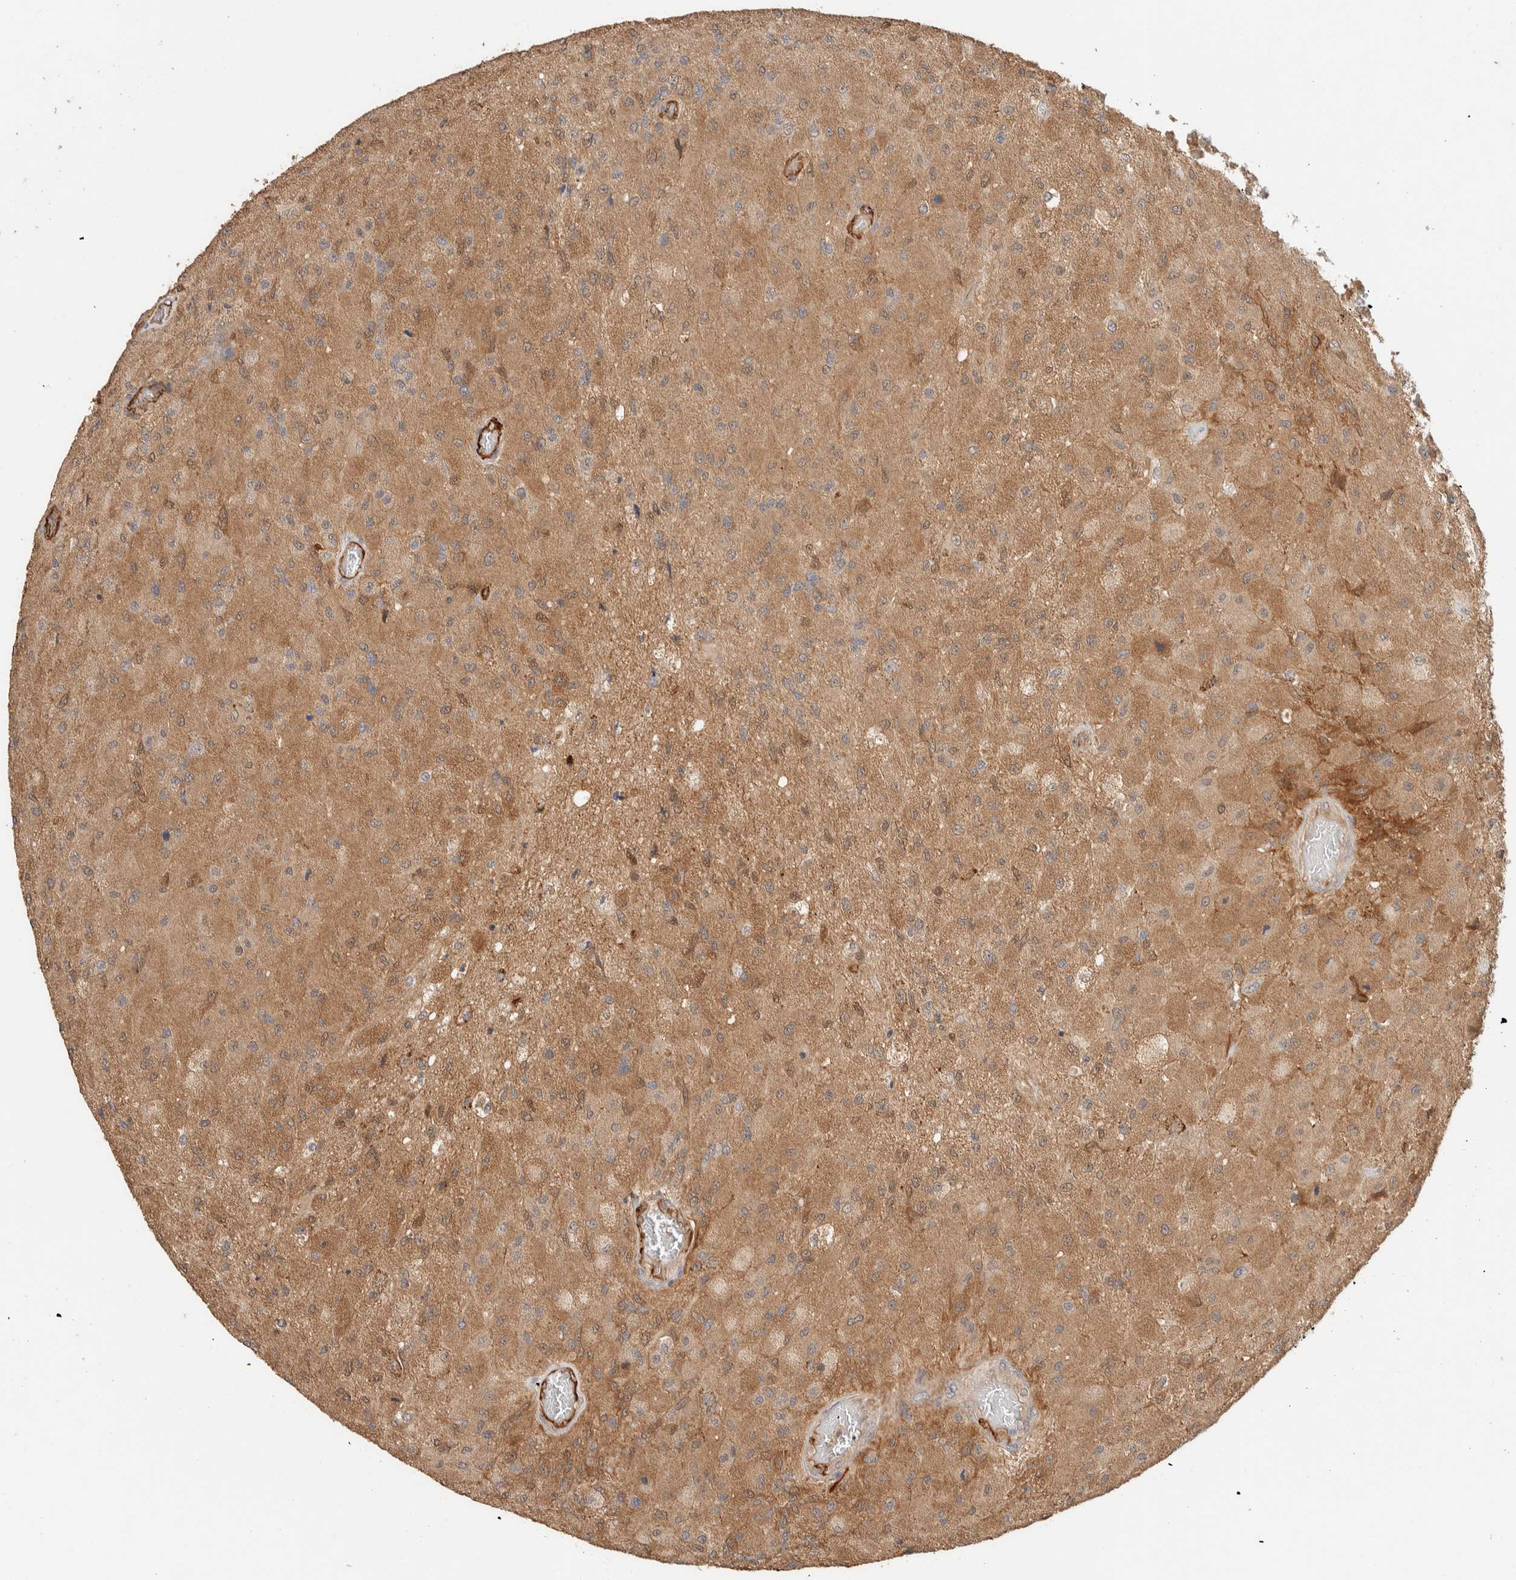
{"staining": {"intensity": "moderate", "quantity": ">75%", "location": "cytoplasmic/membranous"}, "tissue": "glioma", "cell_type": "Tumor cells", "image_type": "cancer", "snomed": [{"axis": "morphology", "description": "Normal tissue, NOS"}, {"axis": "morphology", "description": "Glioma, malignant, High grade"}, {"axis": "topography", "description": "Cerebral cortex"}], "caption": "High-grade glioma (malignant) tissue exhibits moderate cytoplasmic/membranous staining in about >75% of tumor cells, visualized by immunohistochemistry.", "gene": "ZNF567", "patient": {"sex": "male", "age": 77}}